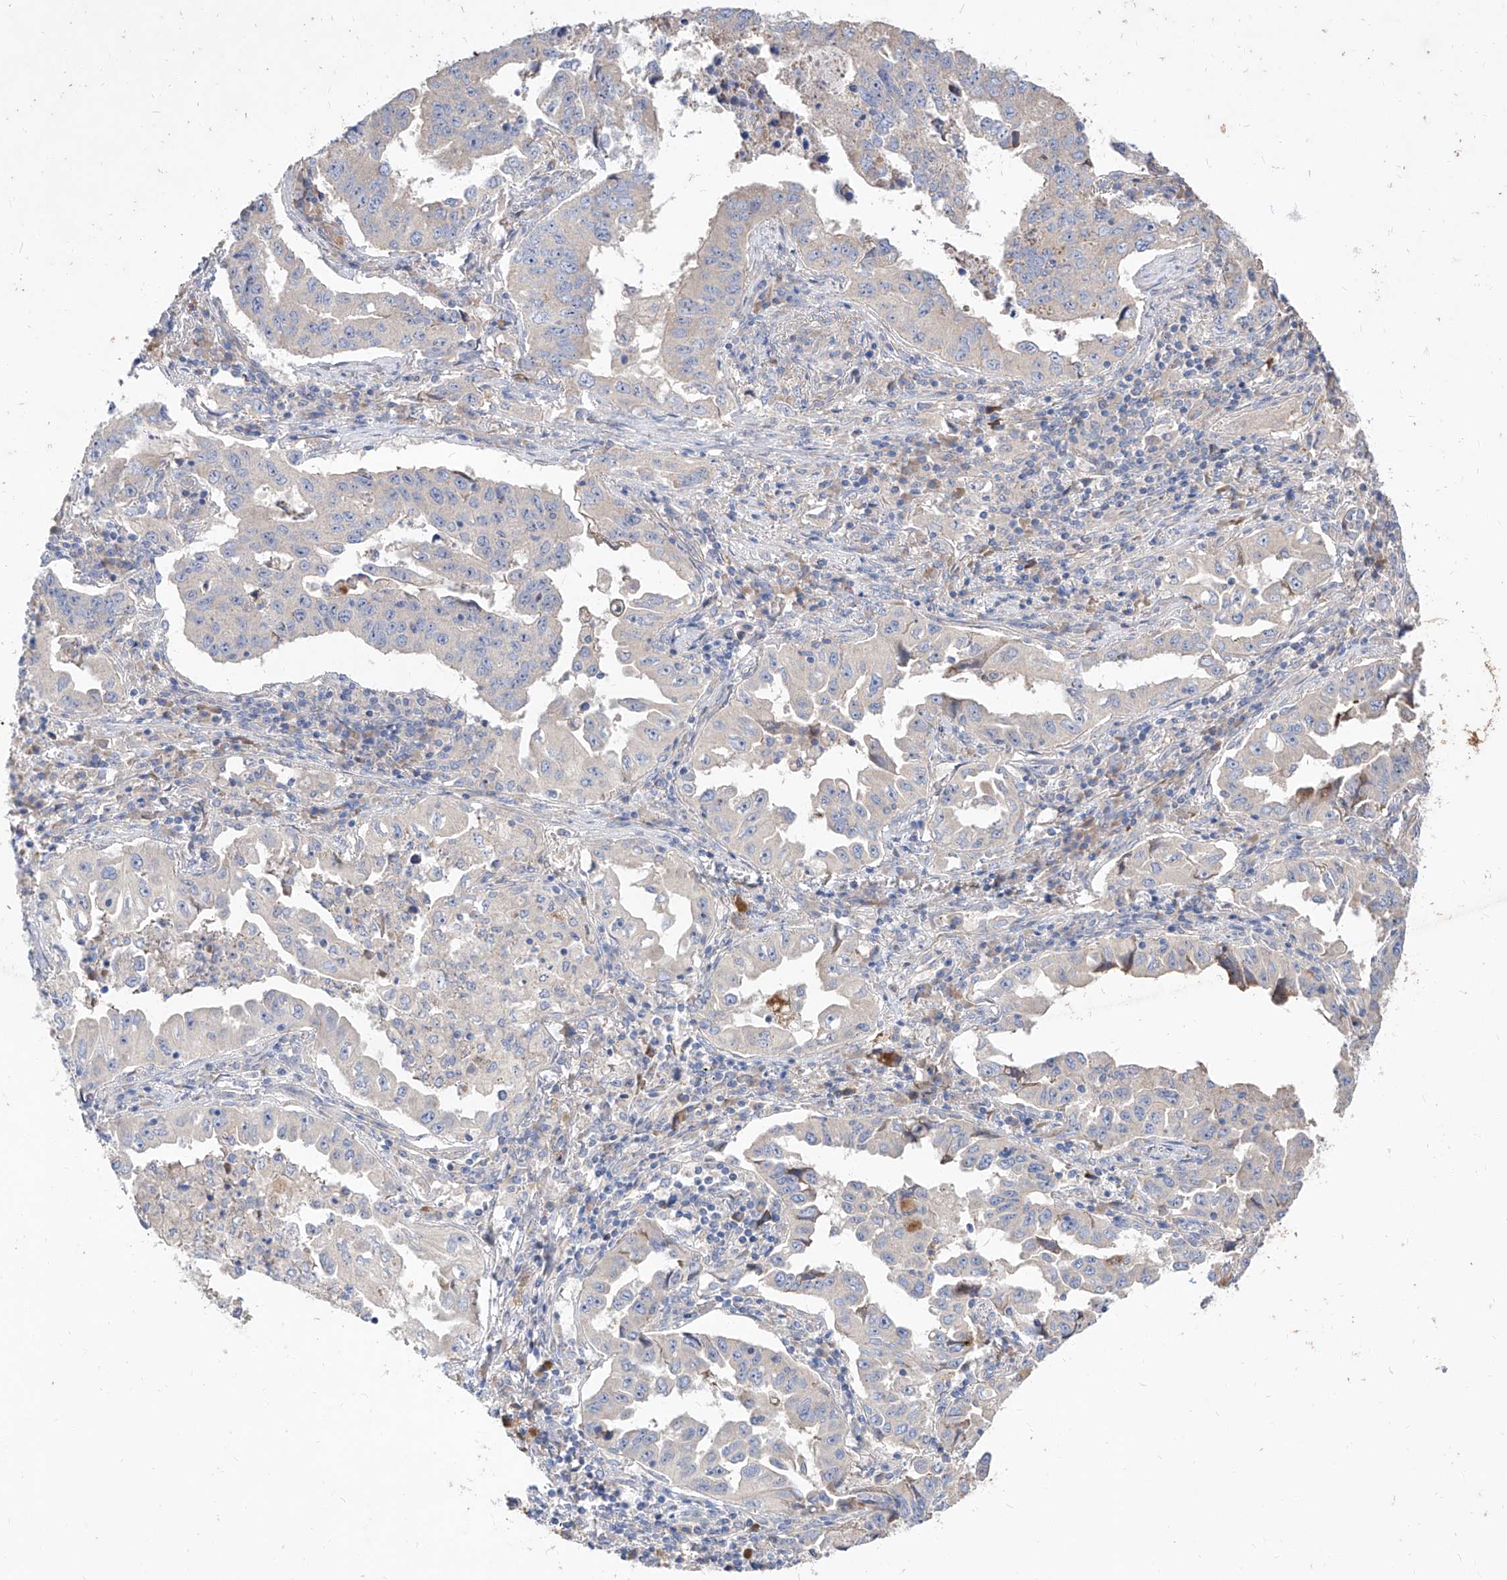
{"staining": {"intensity": "negative", "quantity": "none", "location": "none"}, "tissue": "lung cancer", "cell_type": "Tumor cells", "image_type": "cancer", "snomed": [{"axis": "morphology", "description": "Adenocarcinoma, NOS"}, {"axis": "topography", "description": "Lung"}], "caption": "Protein analysis of adenocarcinoma (lung) demonstrates no significant positivity in tumor cells.", "gene": "DIRAS3", "patient": {"sex": "female", "age": 51}}